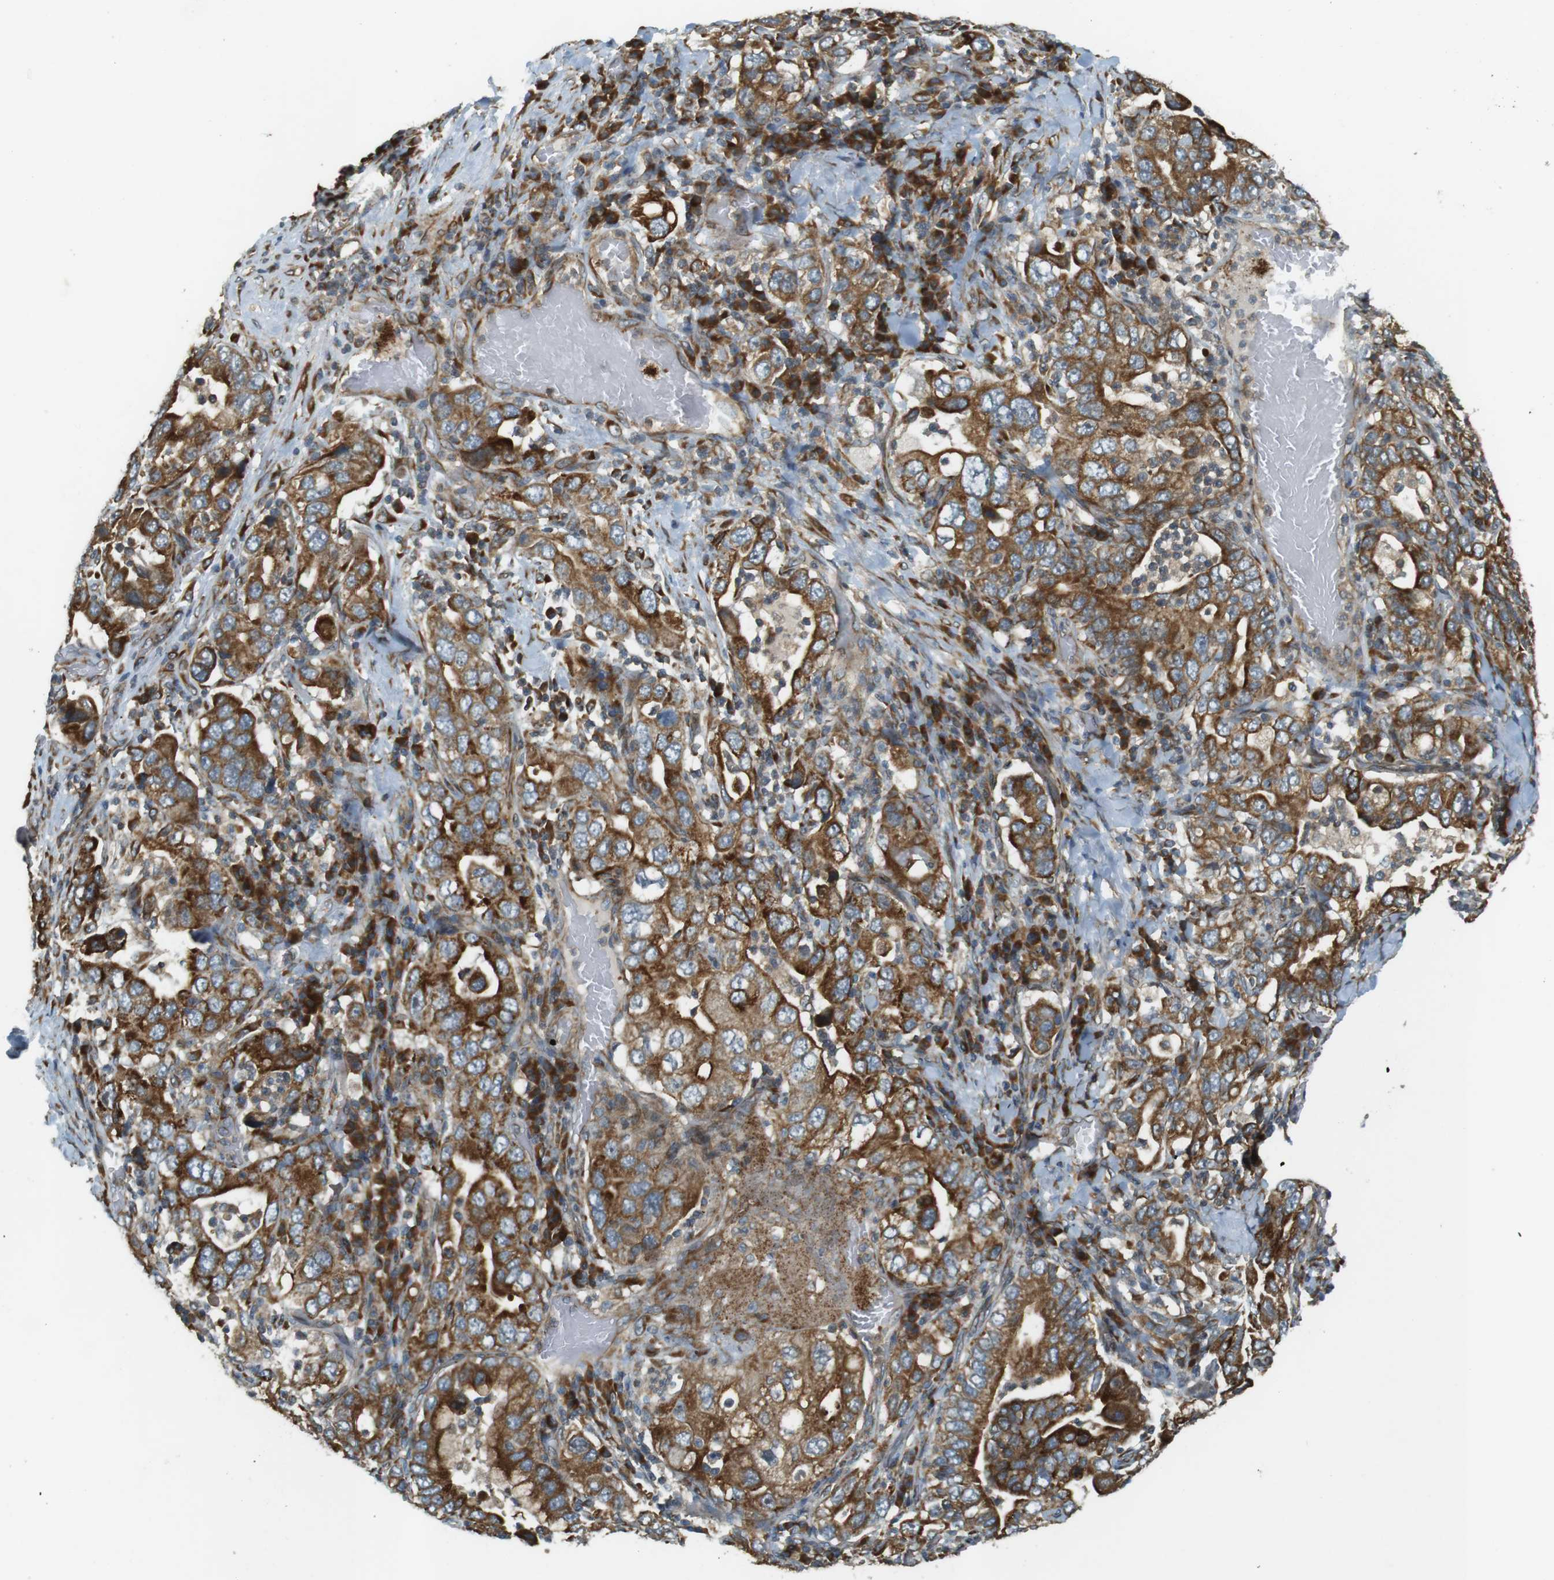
{"staining": {"intensity": "strong", "quantity": "25%-75%", "location": "cytoplasmic/membranous"}, "tissue": "stomach cancer", "cell_type": "Tumor cells", "image_type": "cancer", "snomed": [{"axis": "morphology", "description": "Normal tissue, NOS"}, {"axis": "morphology", "description": "Adenocarcinoma, NOS"}, {"axis": "topography", "description": "Esophagus"}, {"axis": "topography", "description": "Stomach, upper"}, {"axis": "topography", "description": "Peripheral nerve tissue"}], "caption": "Stomach cancer (adenocarcinoma) stained for a protein shows strong cytoplasmic/membranous positivity in tumor cells.", "gene": "SLC41A1", "patient": {"sex": "male", "age": 62}}